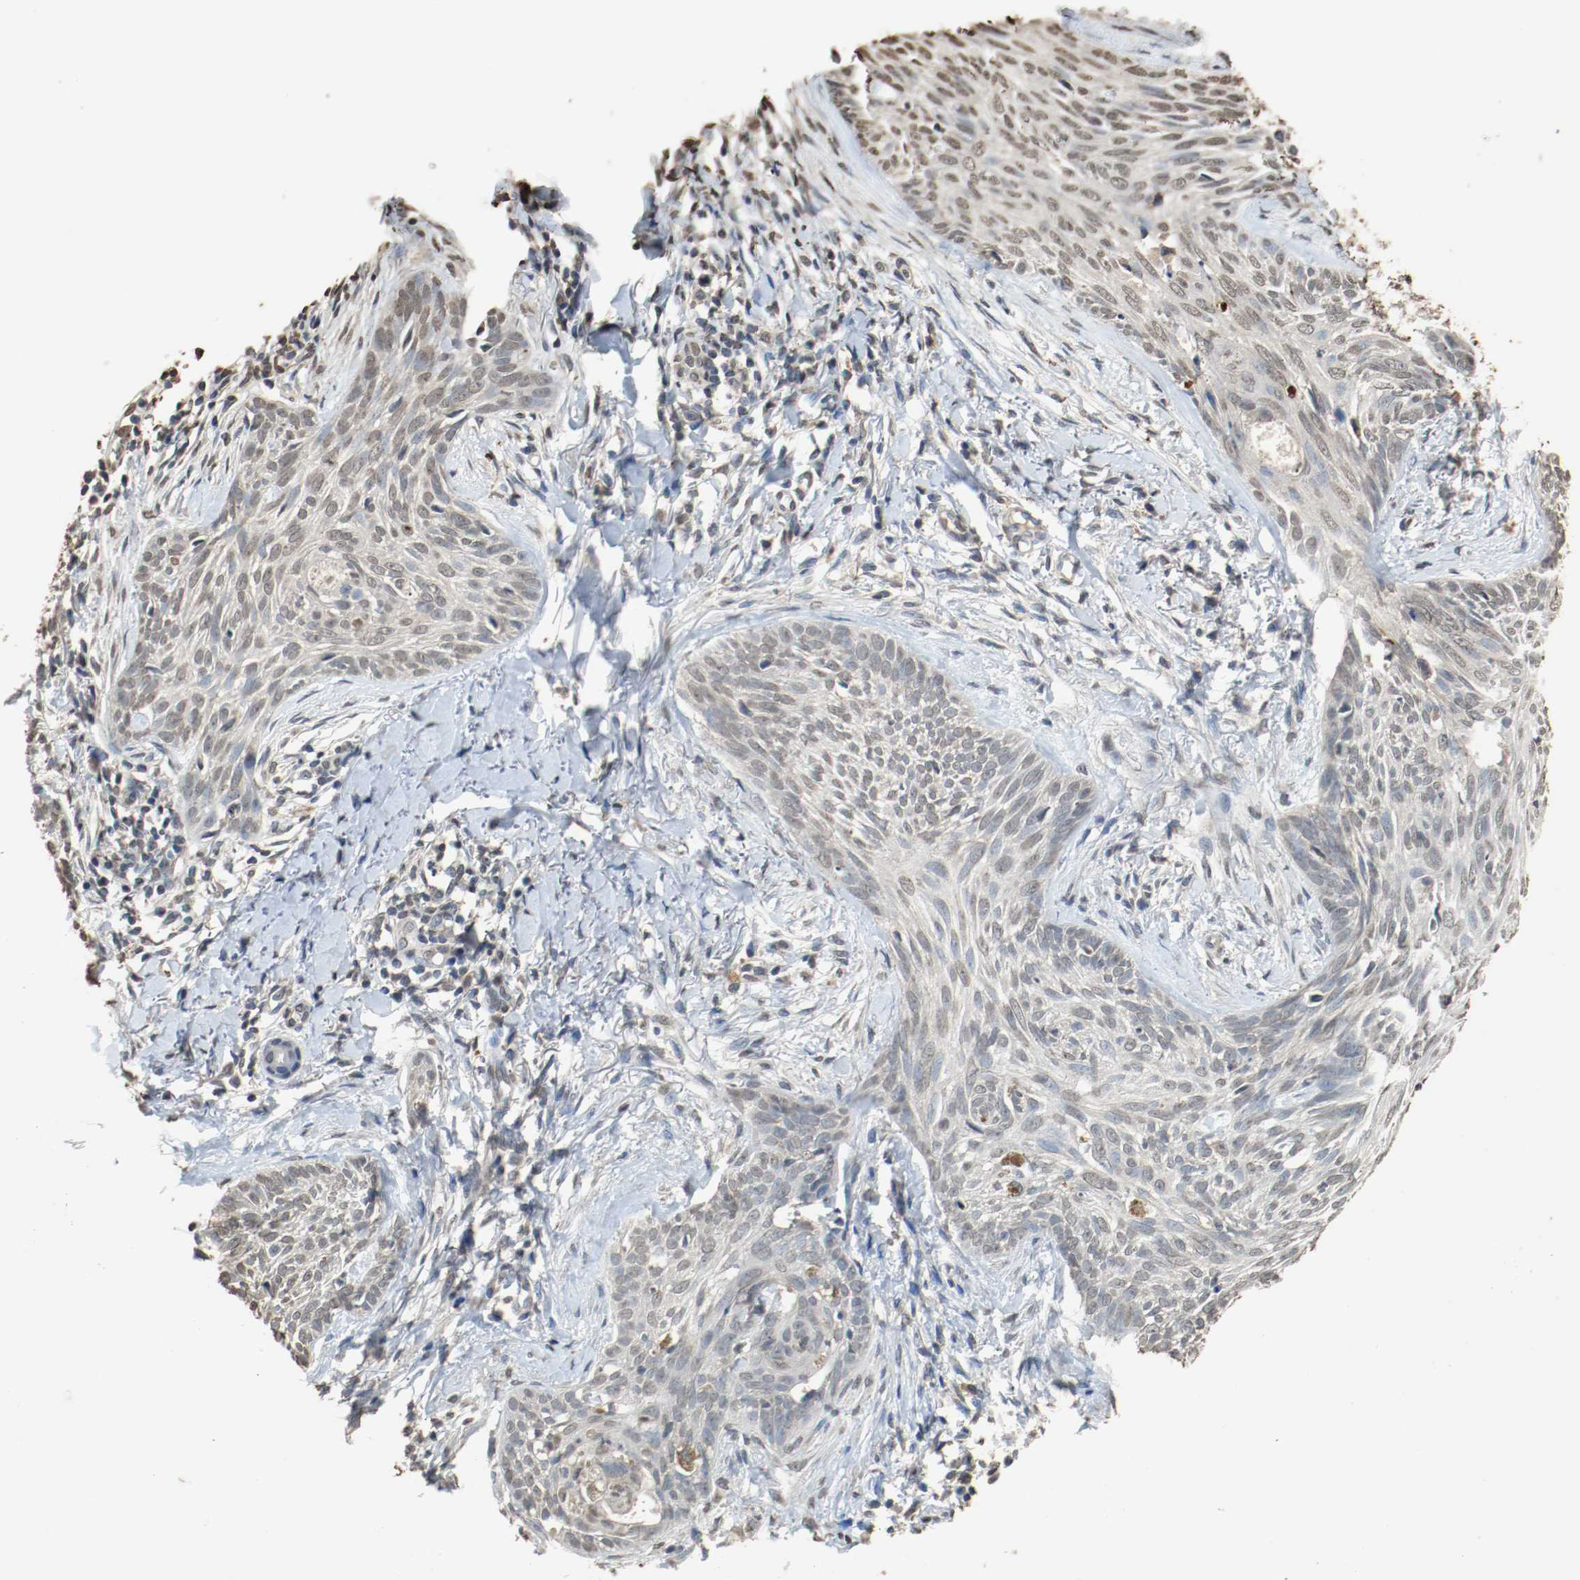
{"staining": {"intensity": "negative", "quantity": "none", "location": "none"}, "tissue": "skin cancer", "cell_type": "Tumor cells", "image_type": "cancer", "snomed": [{"axis": "morphology", "description": "Normal tissue, NOS"}, {"axis": "morphology", "description": "Basal cell carcinoma"}, {"axis": "topography", "description": "Skin"}], "caption": "Basal cell carcinoma (skin) was stained to show a protein in brown. There is no significant staining in tumor cells. (Immunohistochemistry, brightfield microscopy, high magnification).", "gene": "RTN4", "patient": {"sex": "male", "age": 71}}